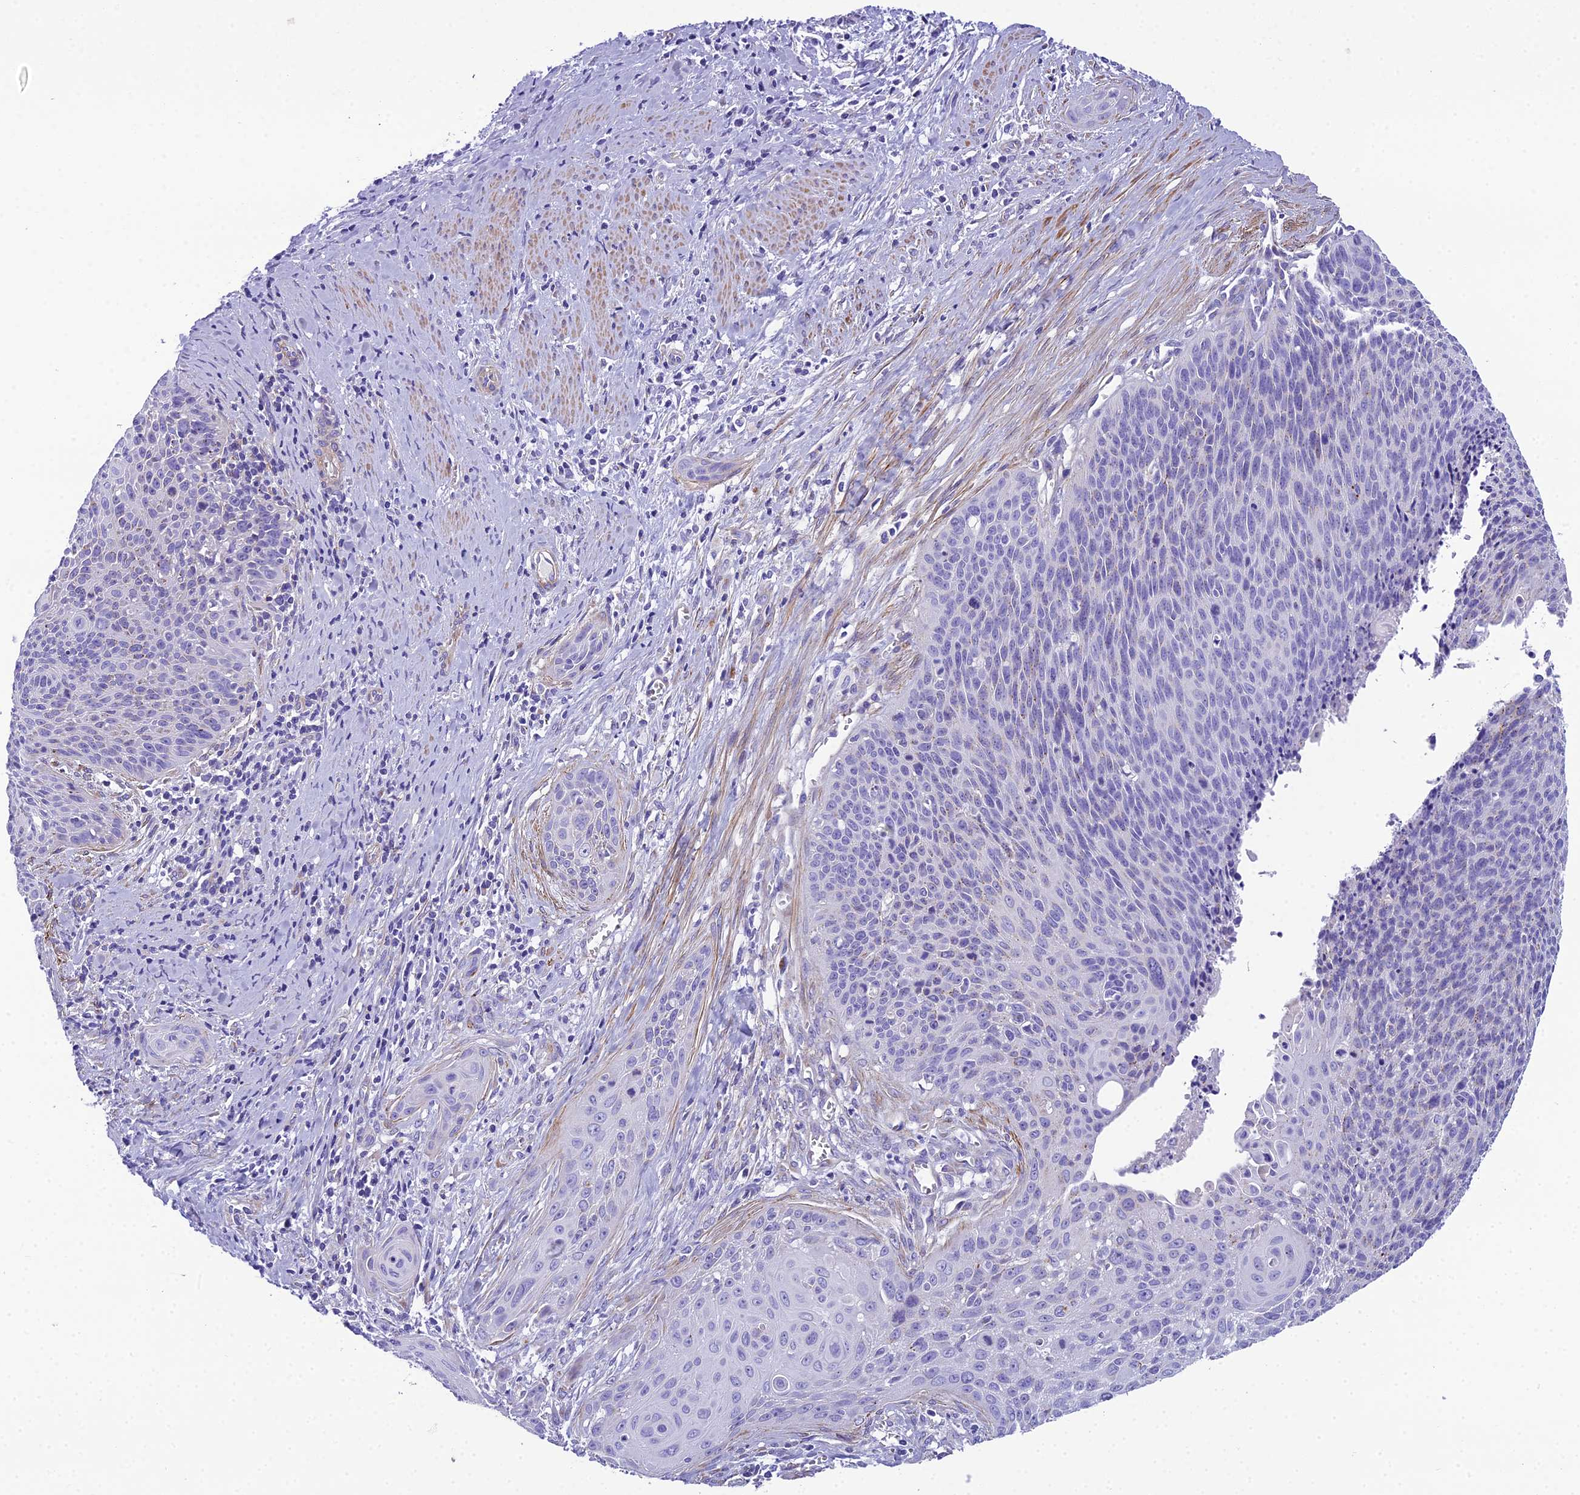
{"staining": {"intensity": "negative", "quantity": "none", "location": "none"}, "tissue": "cervical cancer", "cell_type": "Tumor cells", "image_type": "cancer", "snomed": [{"axis": "morphology", "description": "Squamous cell carcinoma, NOS"}, {"axis": "topography", "description": "Cervix"}], "caption": "A high-resolution image shows immunohistochemistry (IHC) staining of cervical cancer, which shows no significant positivity in tumor cells. Brightfield microscopy of immunohistochemistry stained with DAB (brown) and hematoxylin (blue), captured at high magnification.", "gene": "GFRA1", "patient": {"sex": "female", "age": 55}}